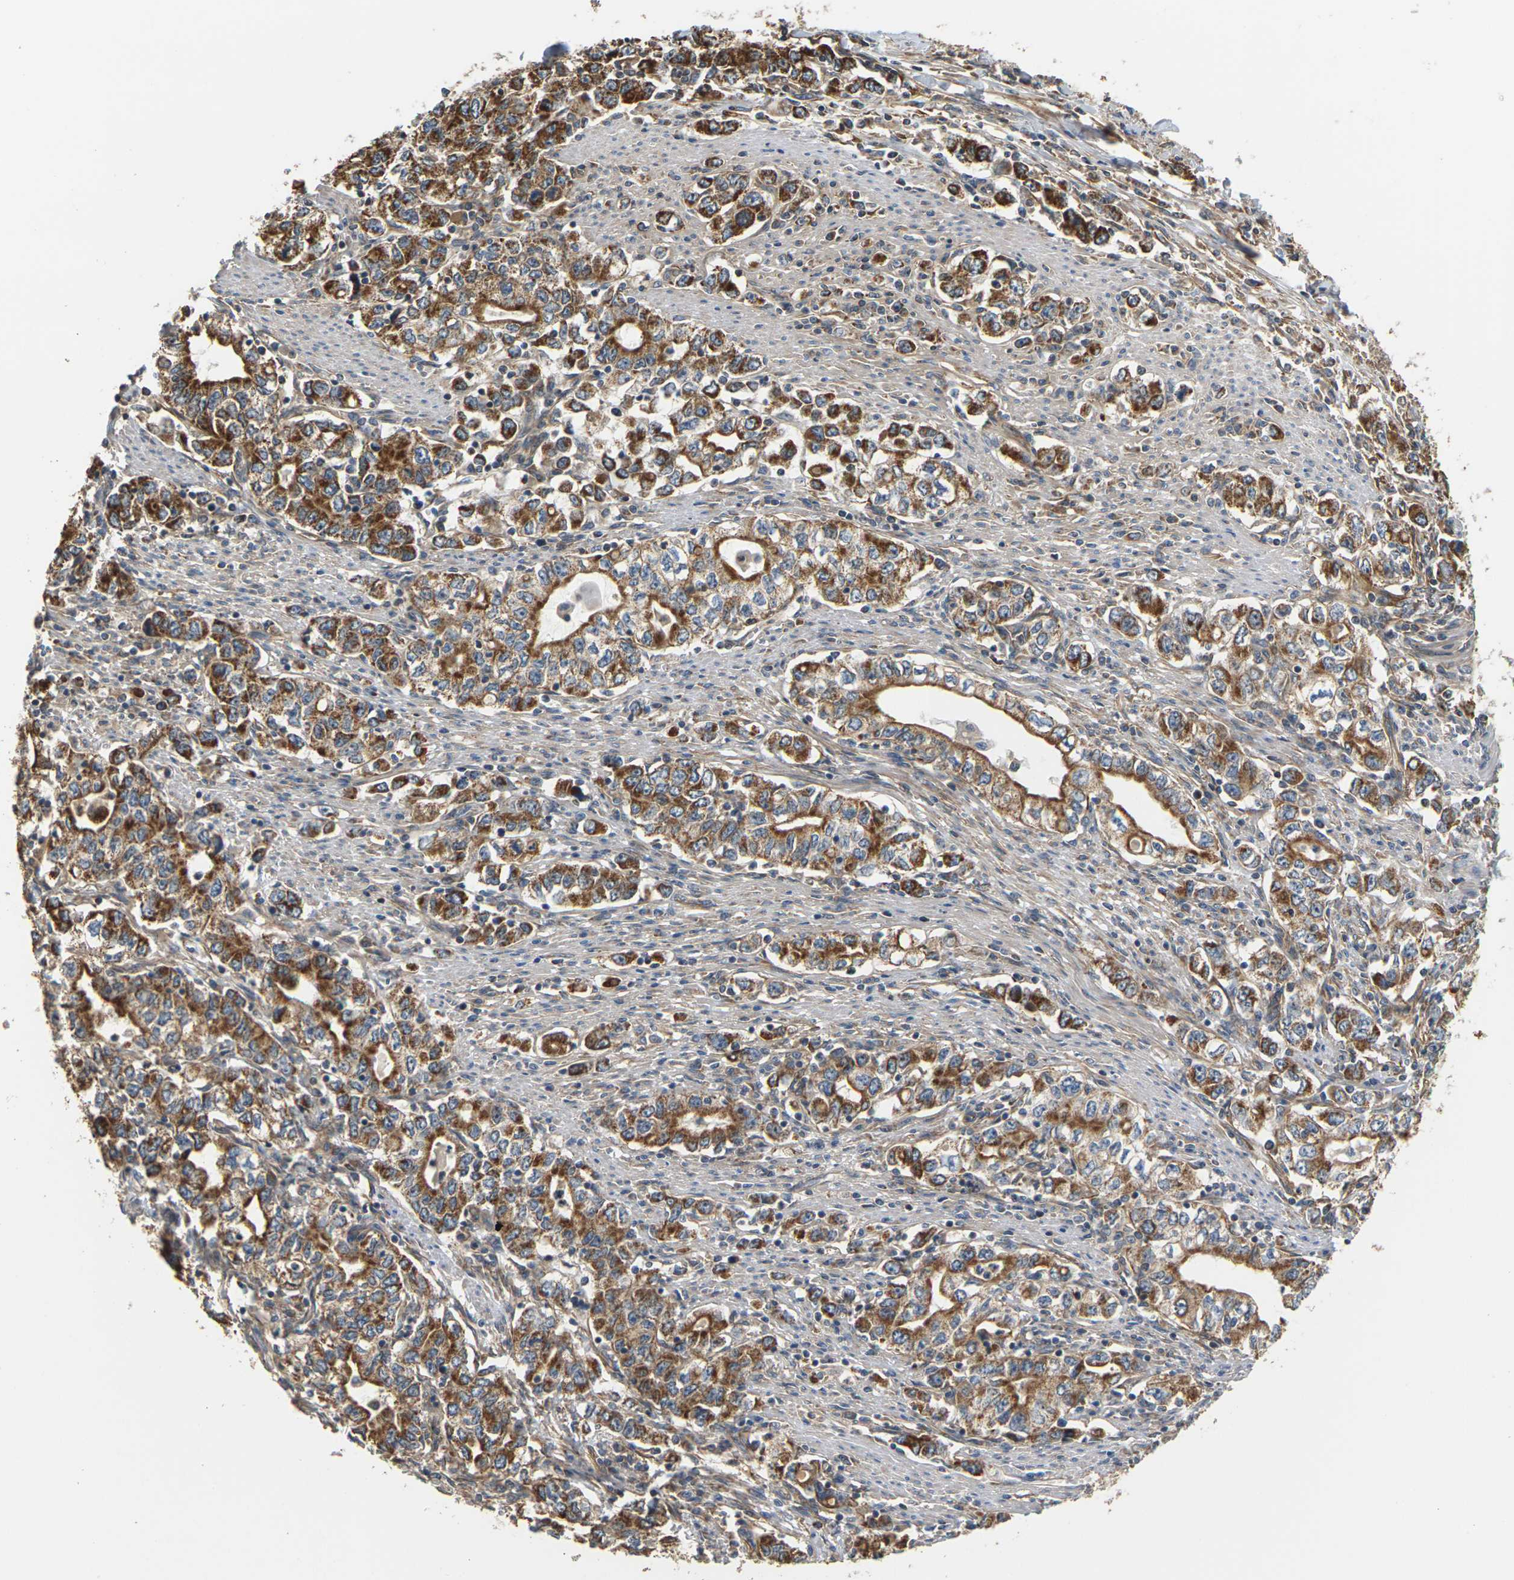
{"staining": {"intensity": "strong", "quantity": ">75%", "location": "cytoplasmic/membranous"}, "tissue": "stomach cancer", "cell_type": "Tumor cells", "image_type": "cancer", "snomed": [{"axis": "morphology", "description": "Adenocarcinoma, NOS"}, {"axis": "topography", "description": "Stomach, lower"}], "caption": "A brown stain labels strong cytoplasmic/membranous positivity of a protein in human adenocarcinoma (stomach) tumor cells.", "gene": "PCDHB4", "patient": {"sex": "female", "age": 72}}